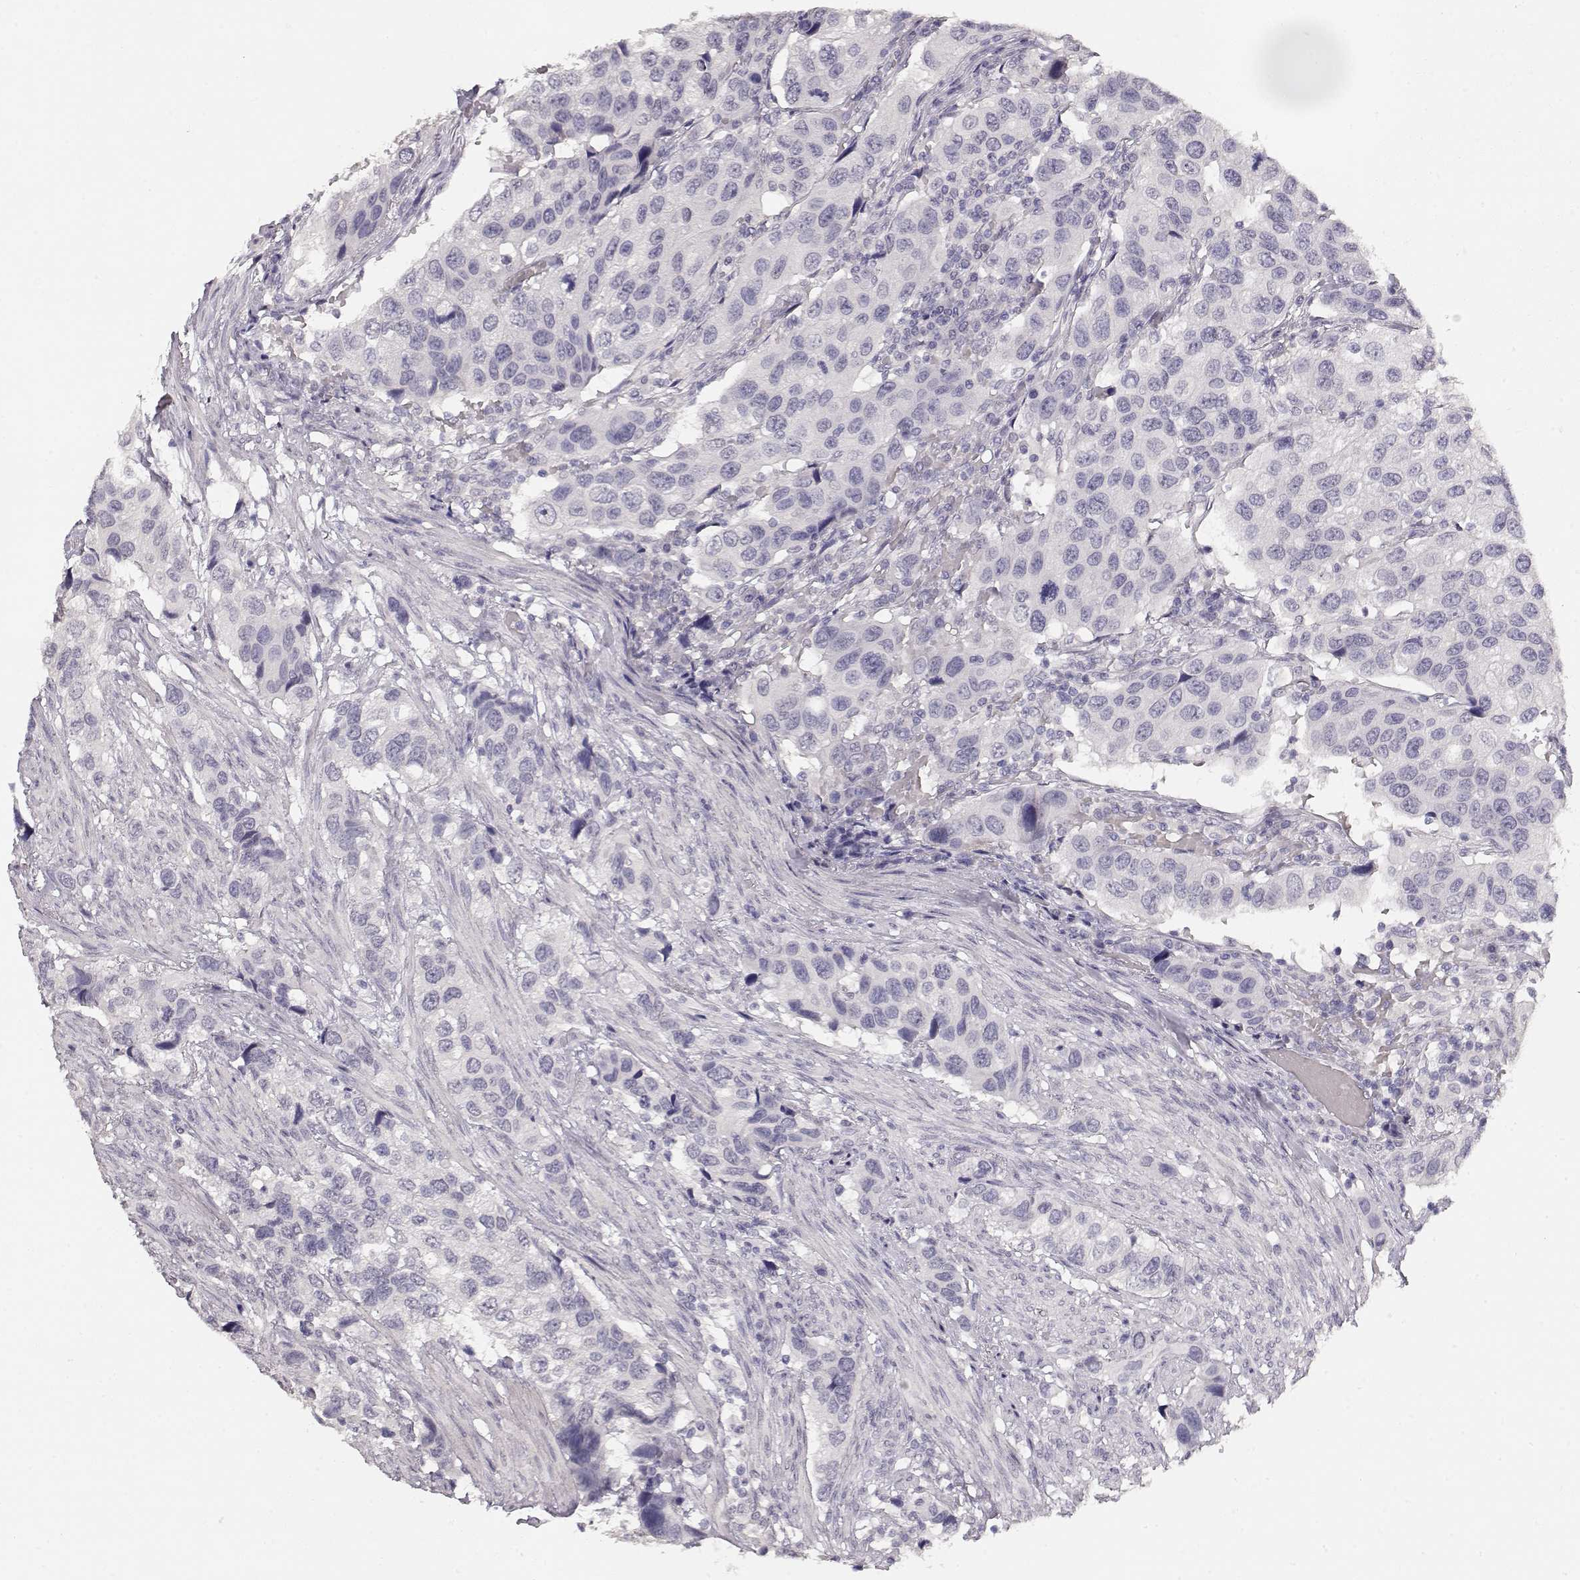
{"staining": {"intensity": "negative", "quantity": "none", "location": "none"}, "tissue": "urothelial cancer", "cell_type": "Tumor cells", "image_type": "cancer", "snomed": [{"axis": "morphology", "description": "Urothelial carcinoma, High grade"}, {"axis": "topography", "description": "Urinary bladder"}], "caption": "Immunohistochemistry (IHC) photomicrograph of human urothelial carcinoma (high-grade) stained for a protein (brown), which shows no staining in tumor cells.", "gene": "TPH2", "patient": {"sex": "male", "age": 79}}